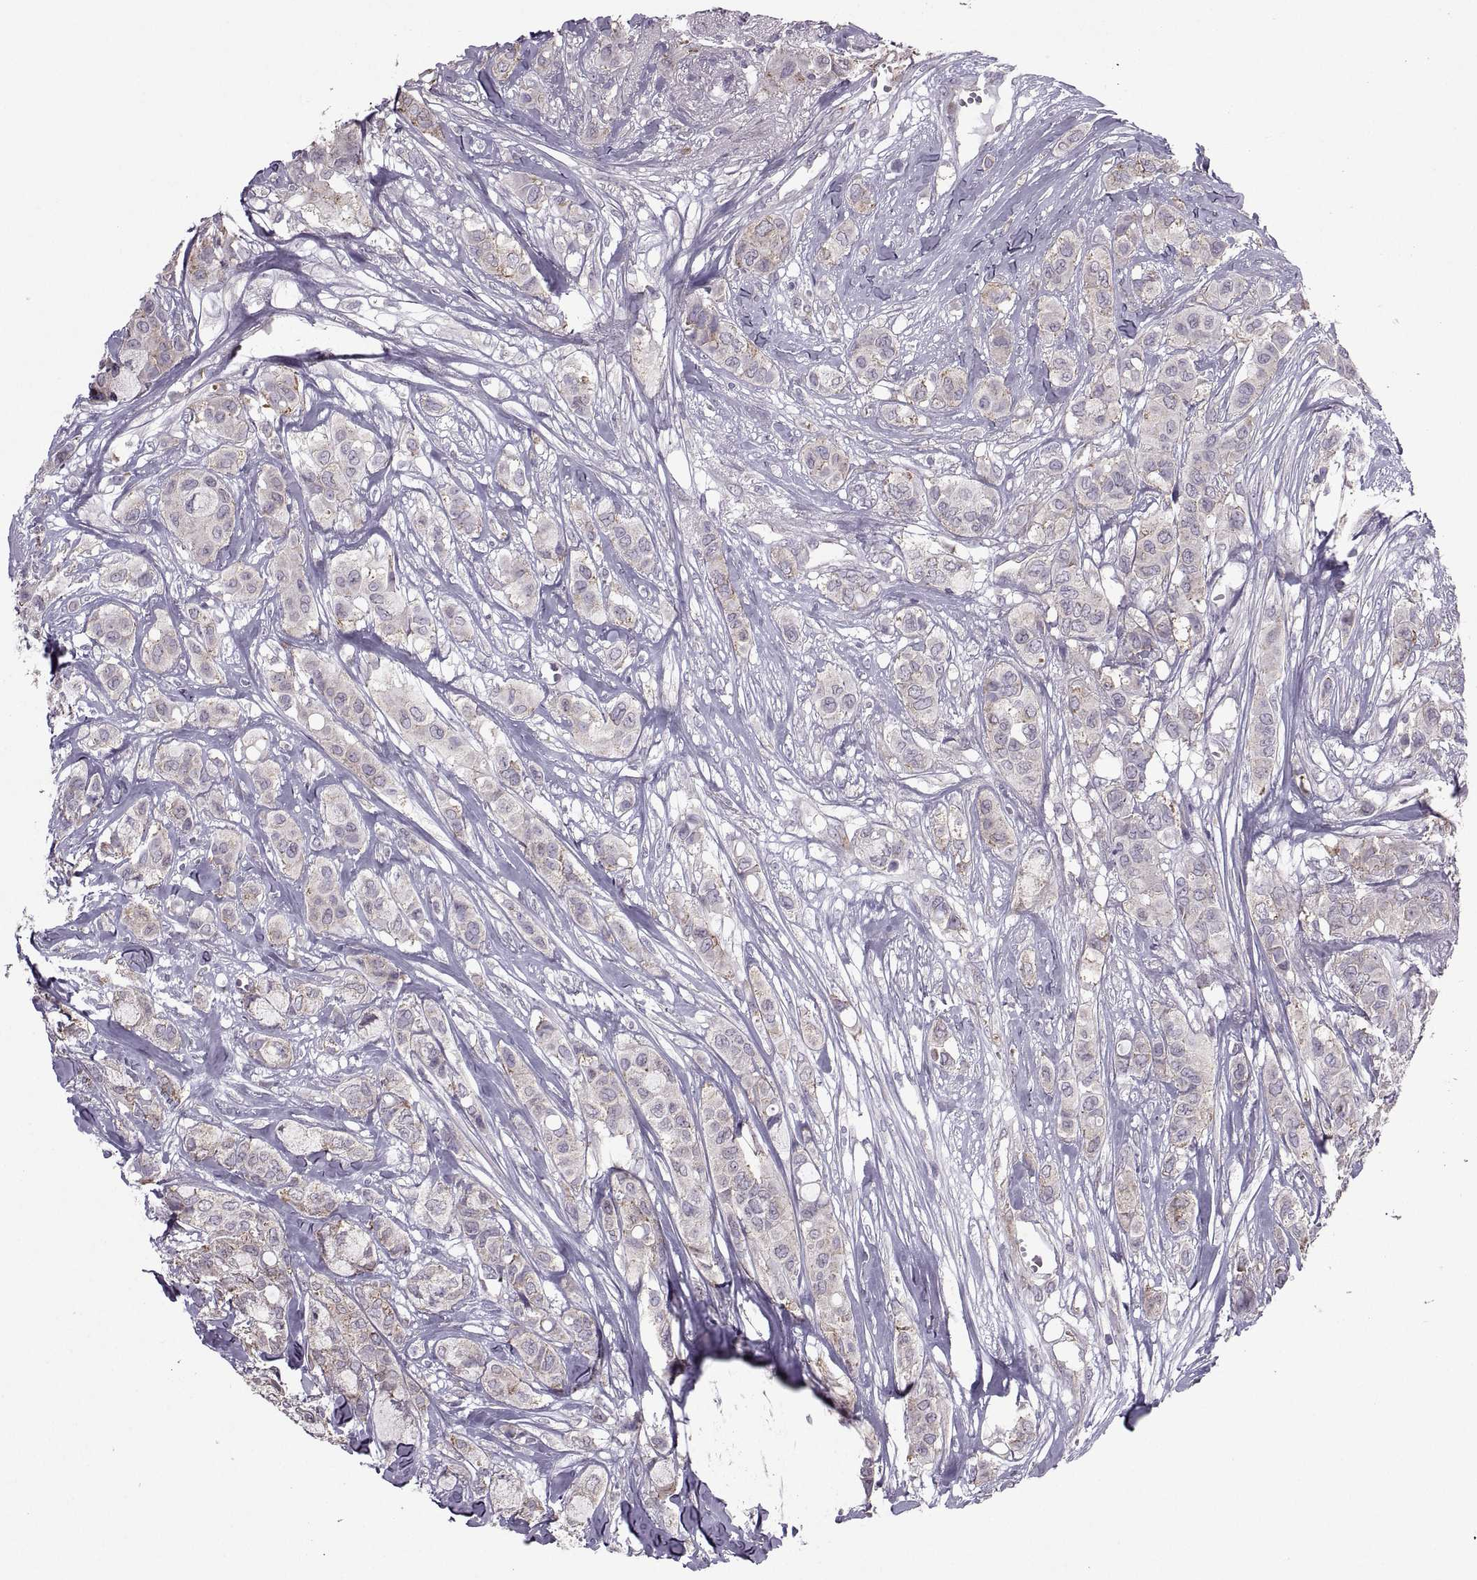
{"staining": {"intensity": "weak", "quantity": ">75%", "location": "cytoplasmic/membranous"}, "tissue": "breast cancer", "cell_type": "Tumor cells", "image_type": "cancer", "snomed": [{"axis": "morphology", "description": "Duct carcinoma"}, {"axis": "topography", "description": "Breast"}], "caption": "Immunohistochemical staining of human breast intraductal carcinoma shows low levels of weak cytoplasmic/membranous expression in approximately >75% of tumor cells.", "gene": "PABPC1", "patient": {"sex": "female", "age": 85}}